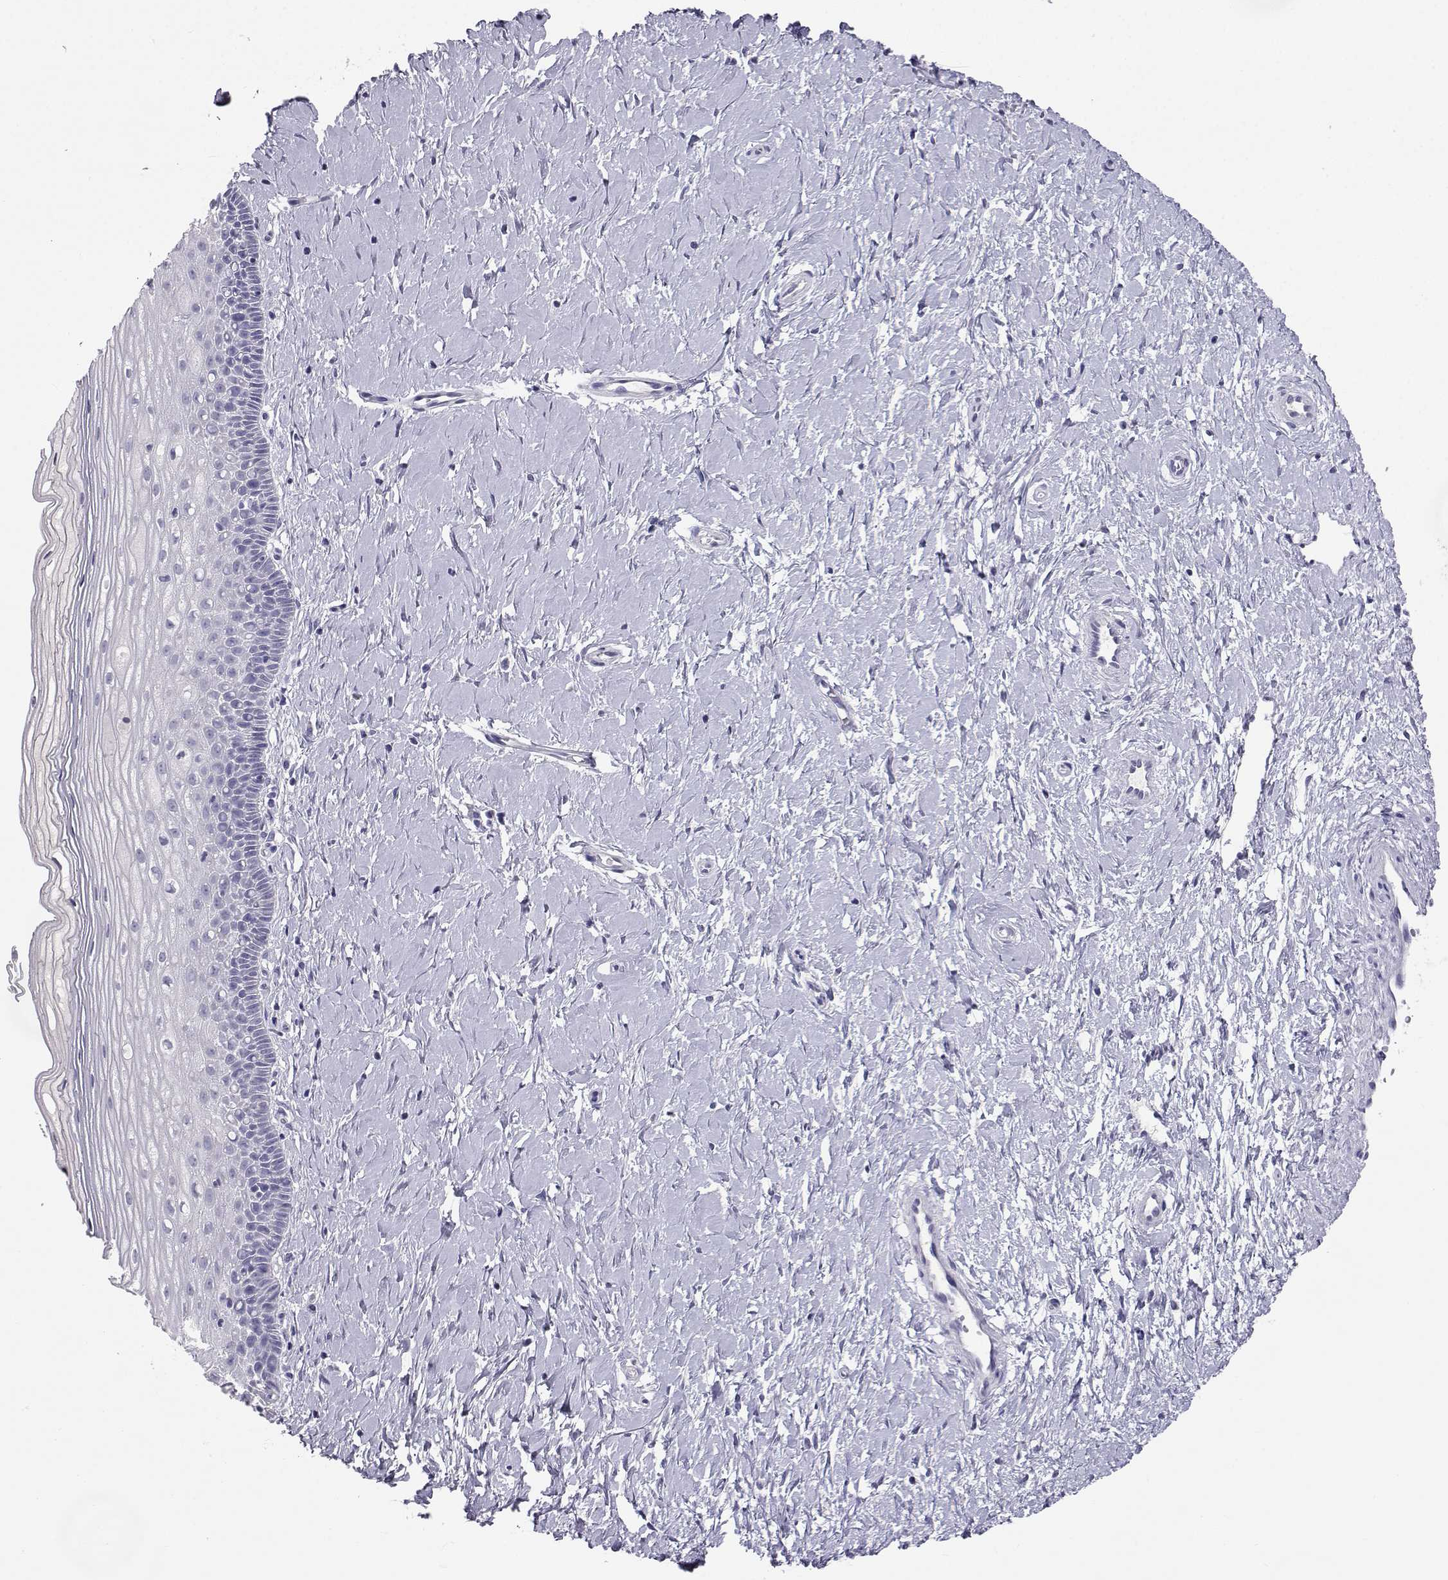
{"staining": {"intensity": "negative", "quantity": "none", "location": "none"}, "tissue": "cervix", "cell_type": "Glandular cells", "image_type": "normal", "snomed": [{"axis": "morphology", "description": "Normal tissue, NOS"}, {"axis": "topography", "description": "Cervix"}], "caption": "This histopathology image is of benign cervix stained with immunohistochemistry (IHC) to label a protein in brown with the nuclei are counter-stained blue. There is no staining in glandular cells.", "gene": "SLC6A3", "patient": {"sex": "female", "age": 37}}